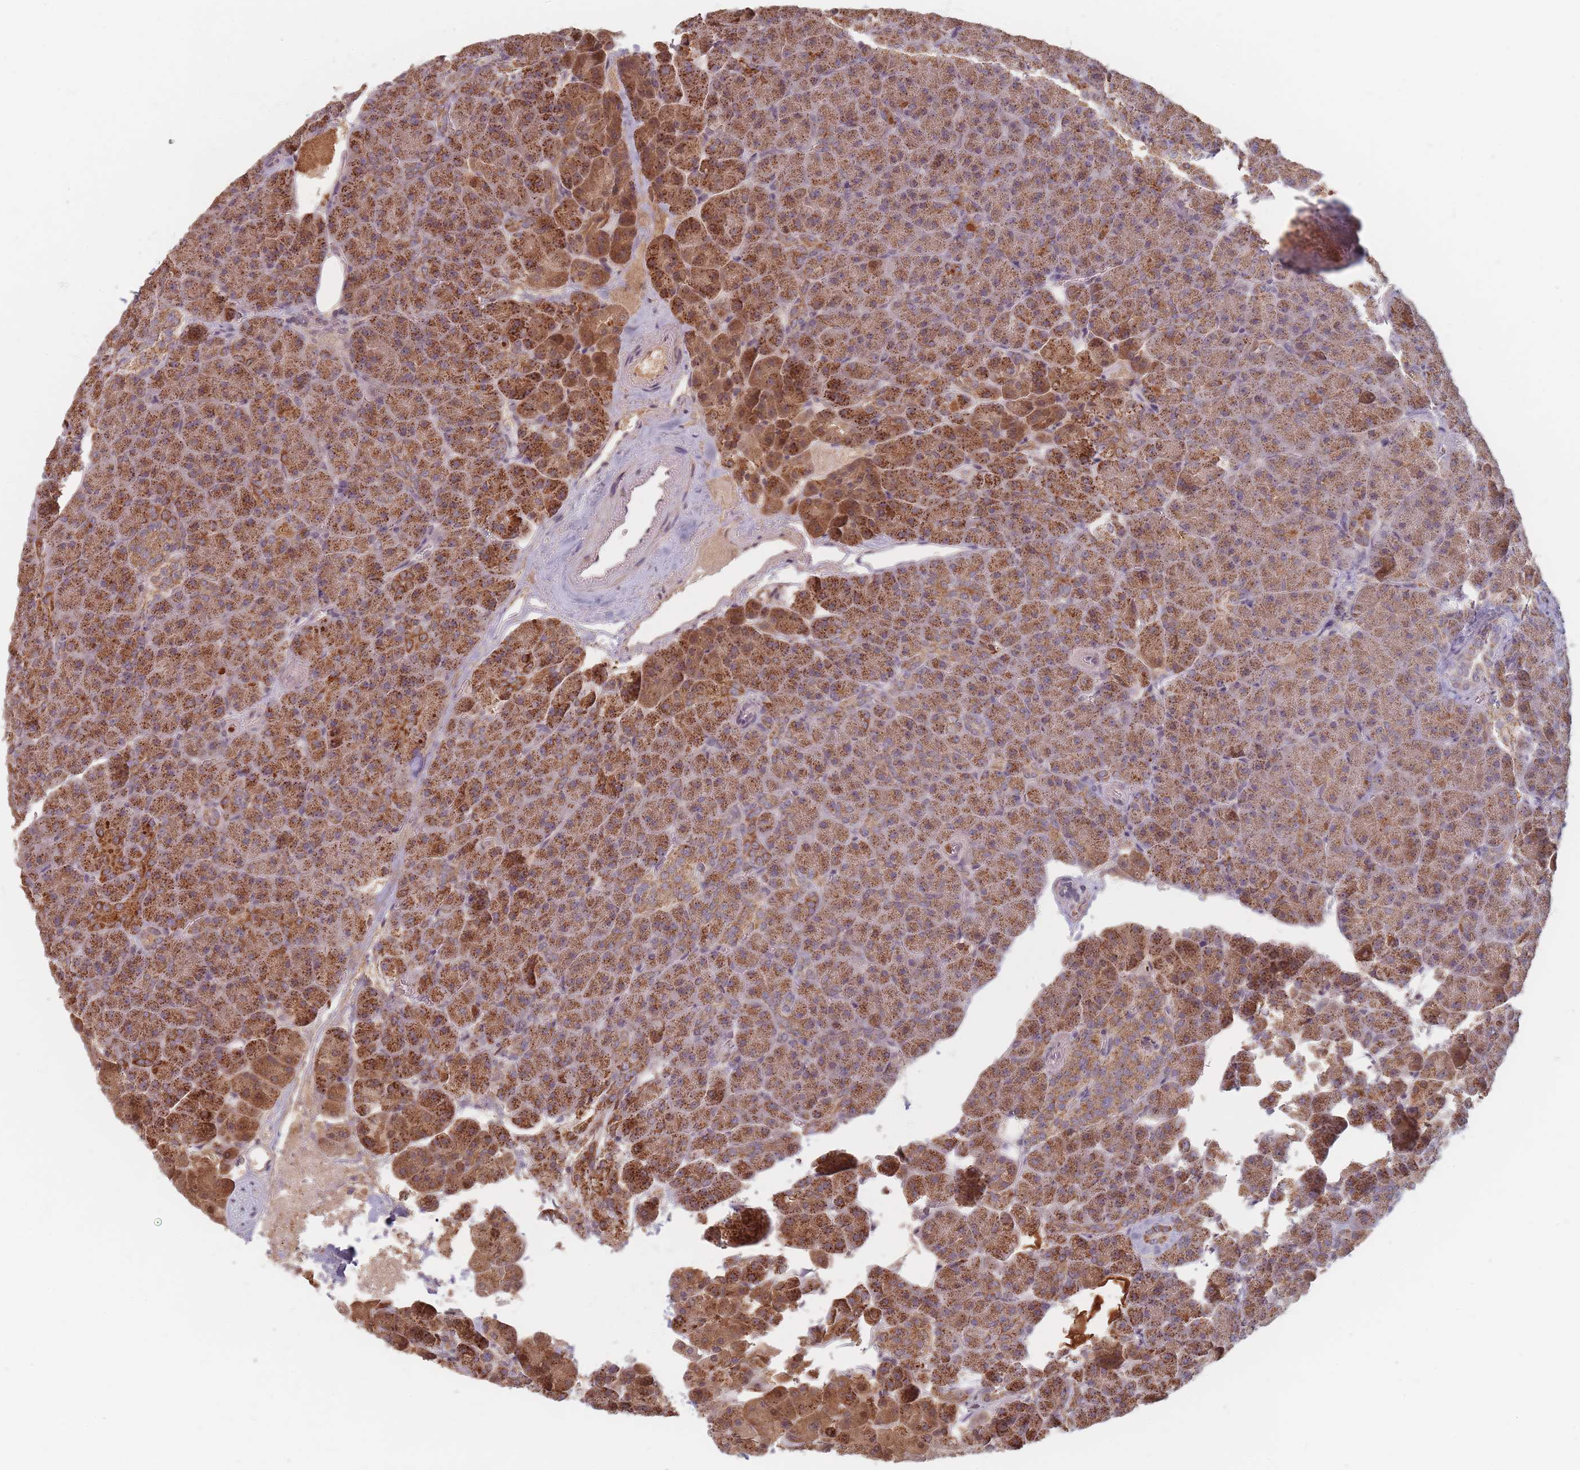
{"staining": {"intensity": "strong", "quantity": ">75%", "location": "cytoplasmic/membranous"}, "tissue": "pancreas", "cell_type": "Exocrine glandular cells", "image_type": "normal", "snomed": [{"axis": "morphology", "description": "Normal tissue, NOS"}, {"axis": "topography", "description": "Pancreas"}], "caption": "An IHC photomicrograph of normal tissue is shown. Protein staining in brown shows strong cytoplasmic/membranous positivity in pancreas within exocrine glandular cells.", "gene": "OR2M4", "patient": {"sex": "female", "age": 74}}